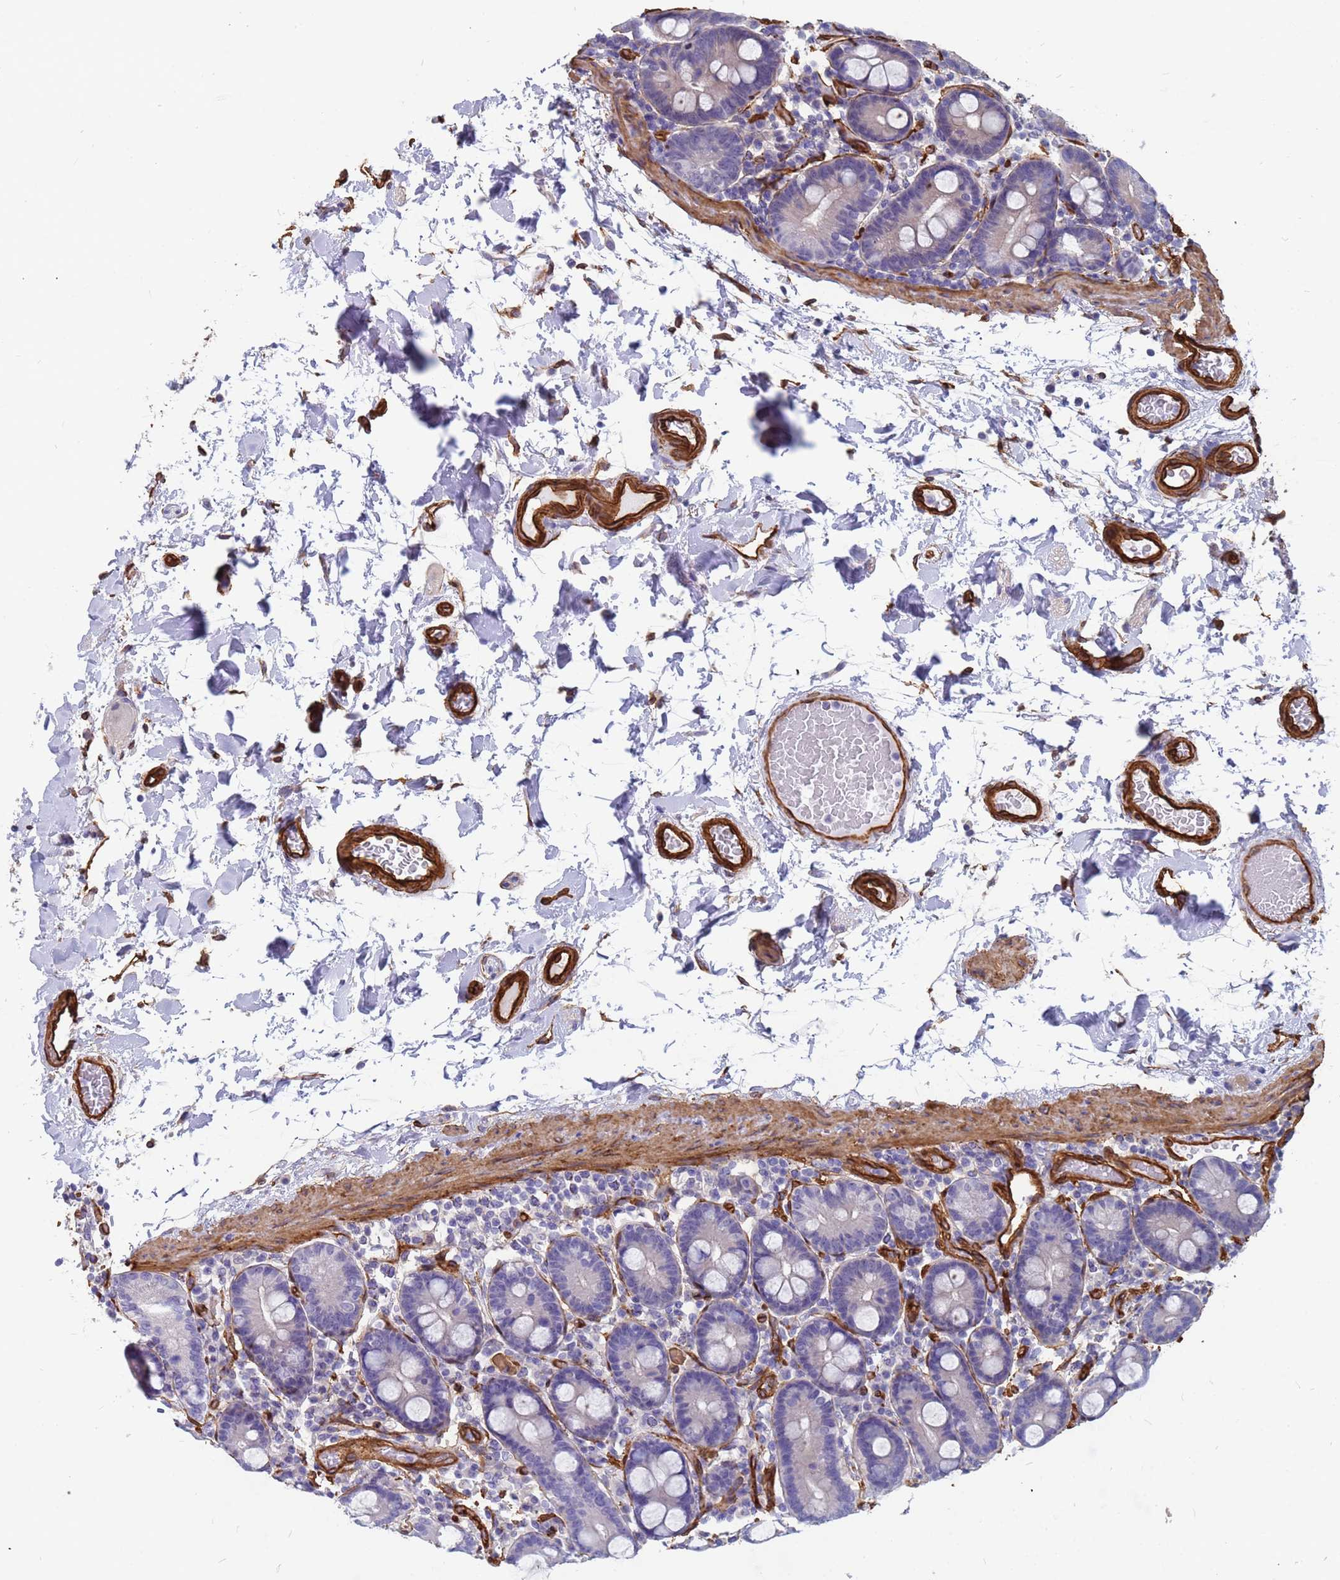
{"staining": {"intensity": "negative", "quantity": "none", "location": "none"}, "tissue": "duodenum", "cell_type": "Glandular cells", "image_type": "normal", "snomed": [{"axis": "morphology", "description": "Normal tissue, NOS"}, {"axis": "topography", "description": "Duodenum"}], "caption": "Immunohistochemistry image of normal human duodenum stained for a protein (brown), which displays no expression in glandular cells.", "gene": "EHD2", "patient": {"sex": "male", "age": 55}}